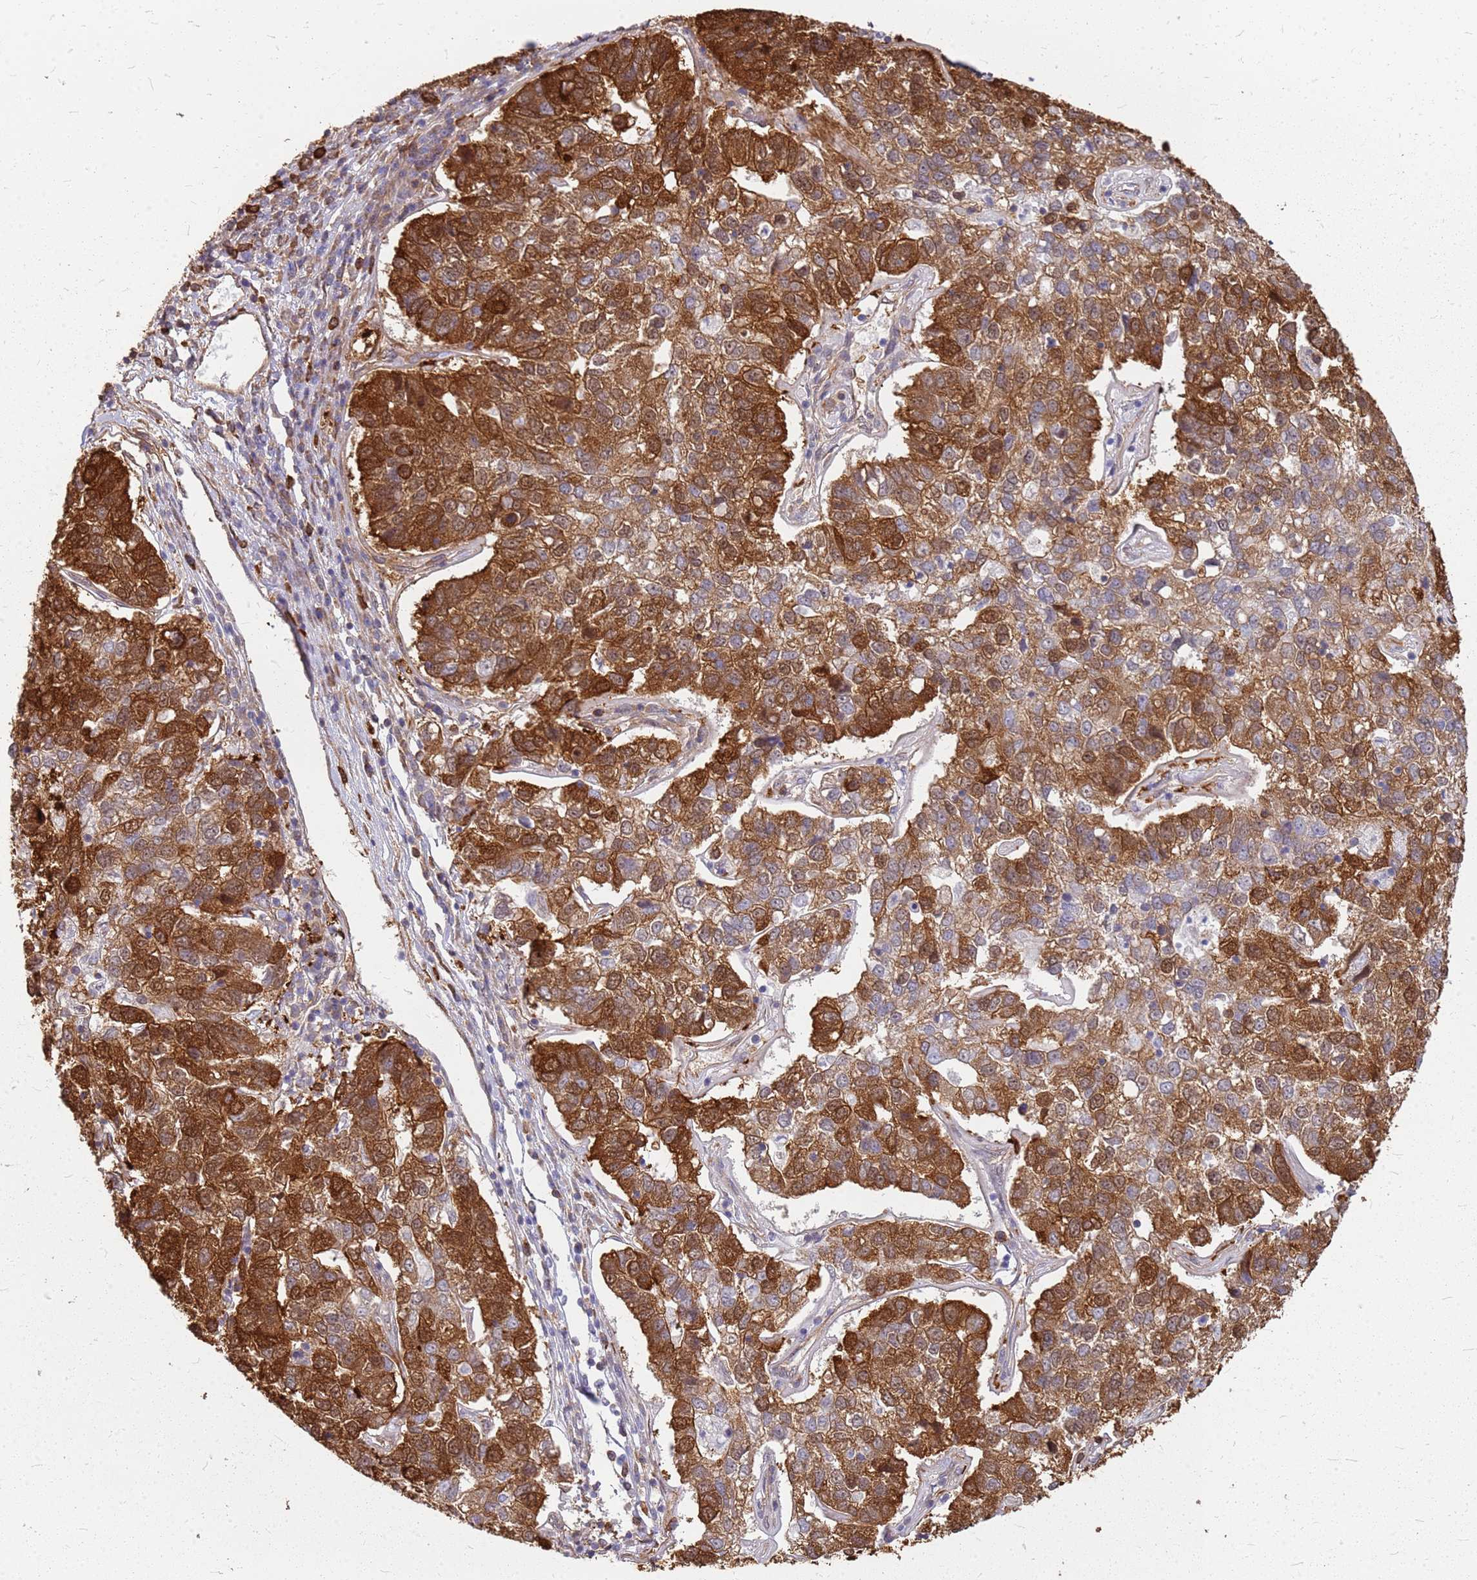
{"staining": {"intensity": "strong", "quantity": ">75%", "location": "cytoplasmic/membranous"}, "tissue": "pancreatic cancer", "cell_type": "Tumor cells", "image_type": "cancer", "snomed": [{"axis": "morphology", "description": "Adenocarcinoma, NOS"}, {"axis": "topography", "description": "Pancreas"}], "caption": "Human adenocarcinoma (pancreatic) stained with a protein marker reveals strong staining in tumor cells.", "gene": "HDX", "patient": {"sex": "female", "age": 61}}